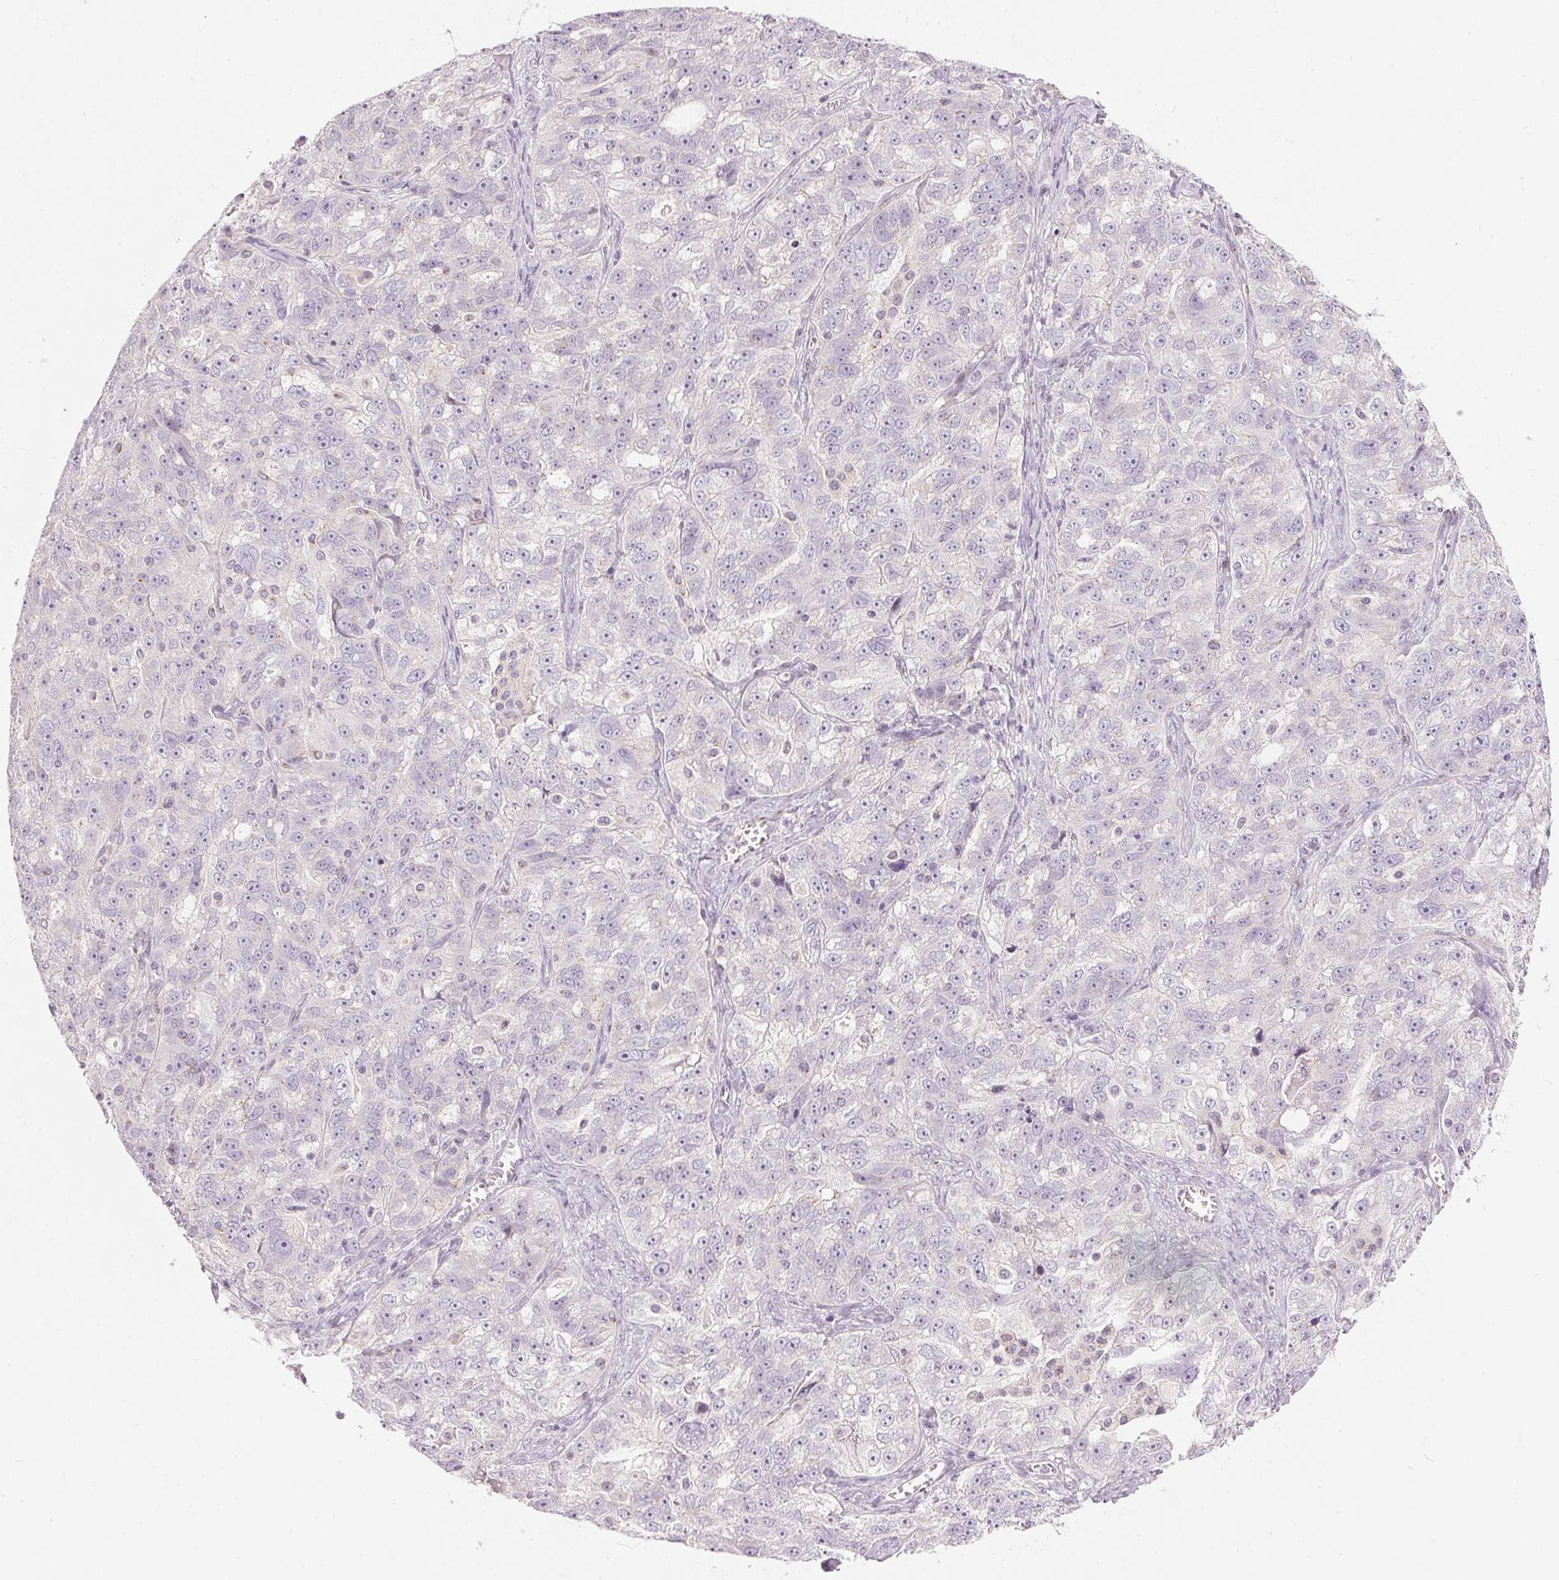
{"staining": {"intensity": "negative", "quantity": "none", "location": "none"}, "tissue": "ovarian cancer", "cell_type": "Tumor cells", "image_type": "cancer", "snomed": [{"axis": "morphology", "description": "Cystadenocarcinoma, serous, NOS"}, {"axis": "topography", "description": "Ovary"}], "caption": "This is an IHC photomicrograph of ovarian cancer (serous cystadenocarcinoma). There is no positivity in tumor cells.", "gene": "DRAM2", "patient": {"sex": "female", "age": 51}}